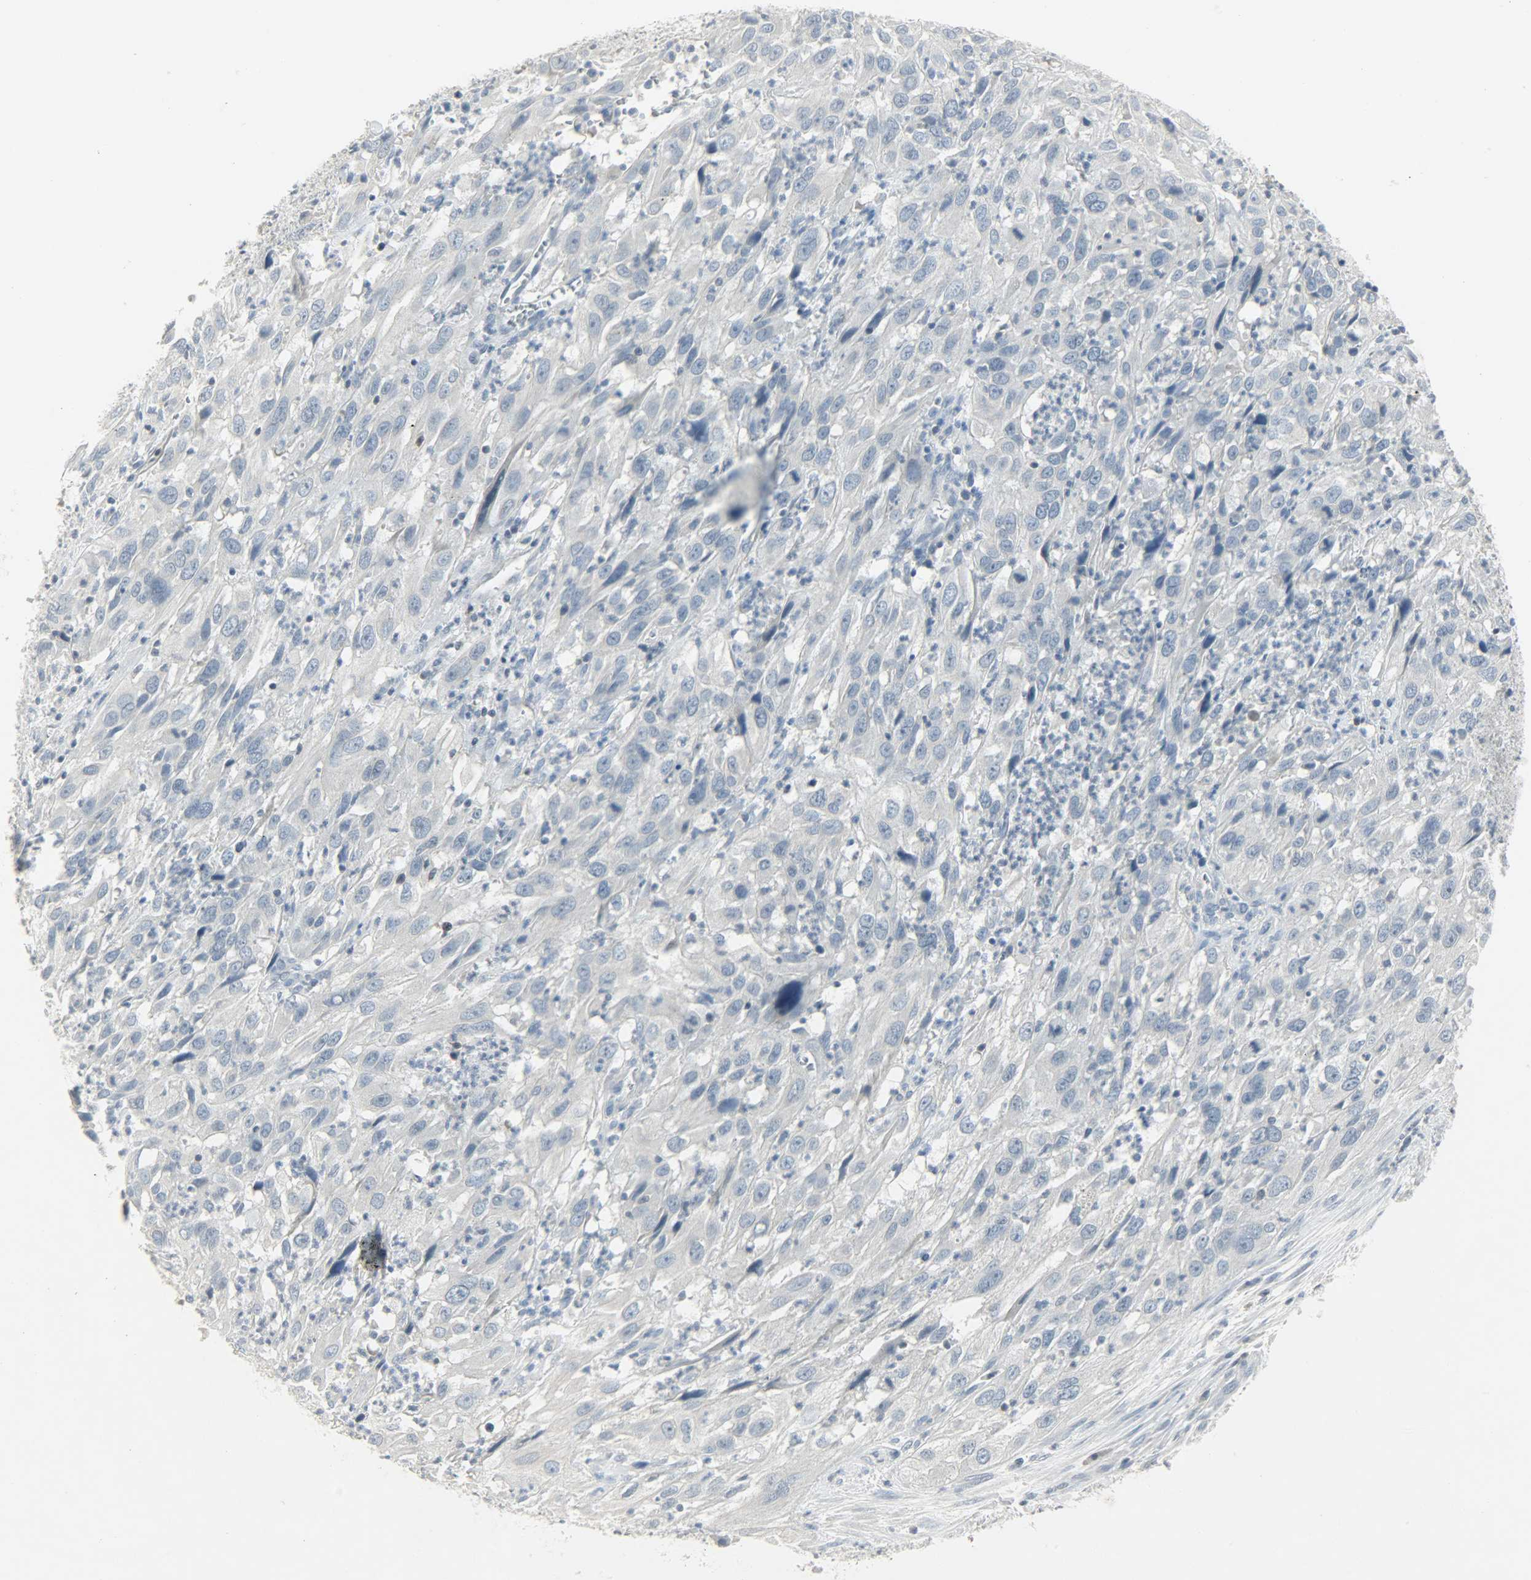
{"staining": {"intensity": "negative", "quantity": "none", "location": "none"}, "tissue": "cervical cancer", "cell_type": "Tumor cells", "image_type": "cancer", "snomed": [{"axis": "morphology", "description": "Squamous cell carcinoma, NOS"}, {"axis": "topography", "description": "Cervix"}], "caption": "High magnification brightfield microscopy of cervical cancer (squamous cell carcinoma) stained with DAB (3,3'-diaminobenzidine) (brown) and counterstained with hematoxylin (blue): tumor cells show no significant expression.", "gene": "CAMK4", "patient": {"sex": "female", "age": 32}}